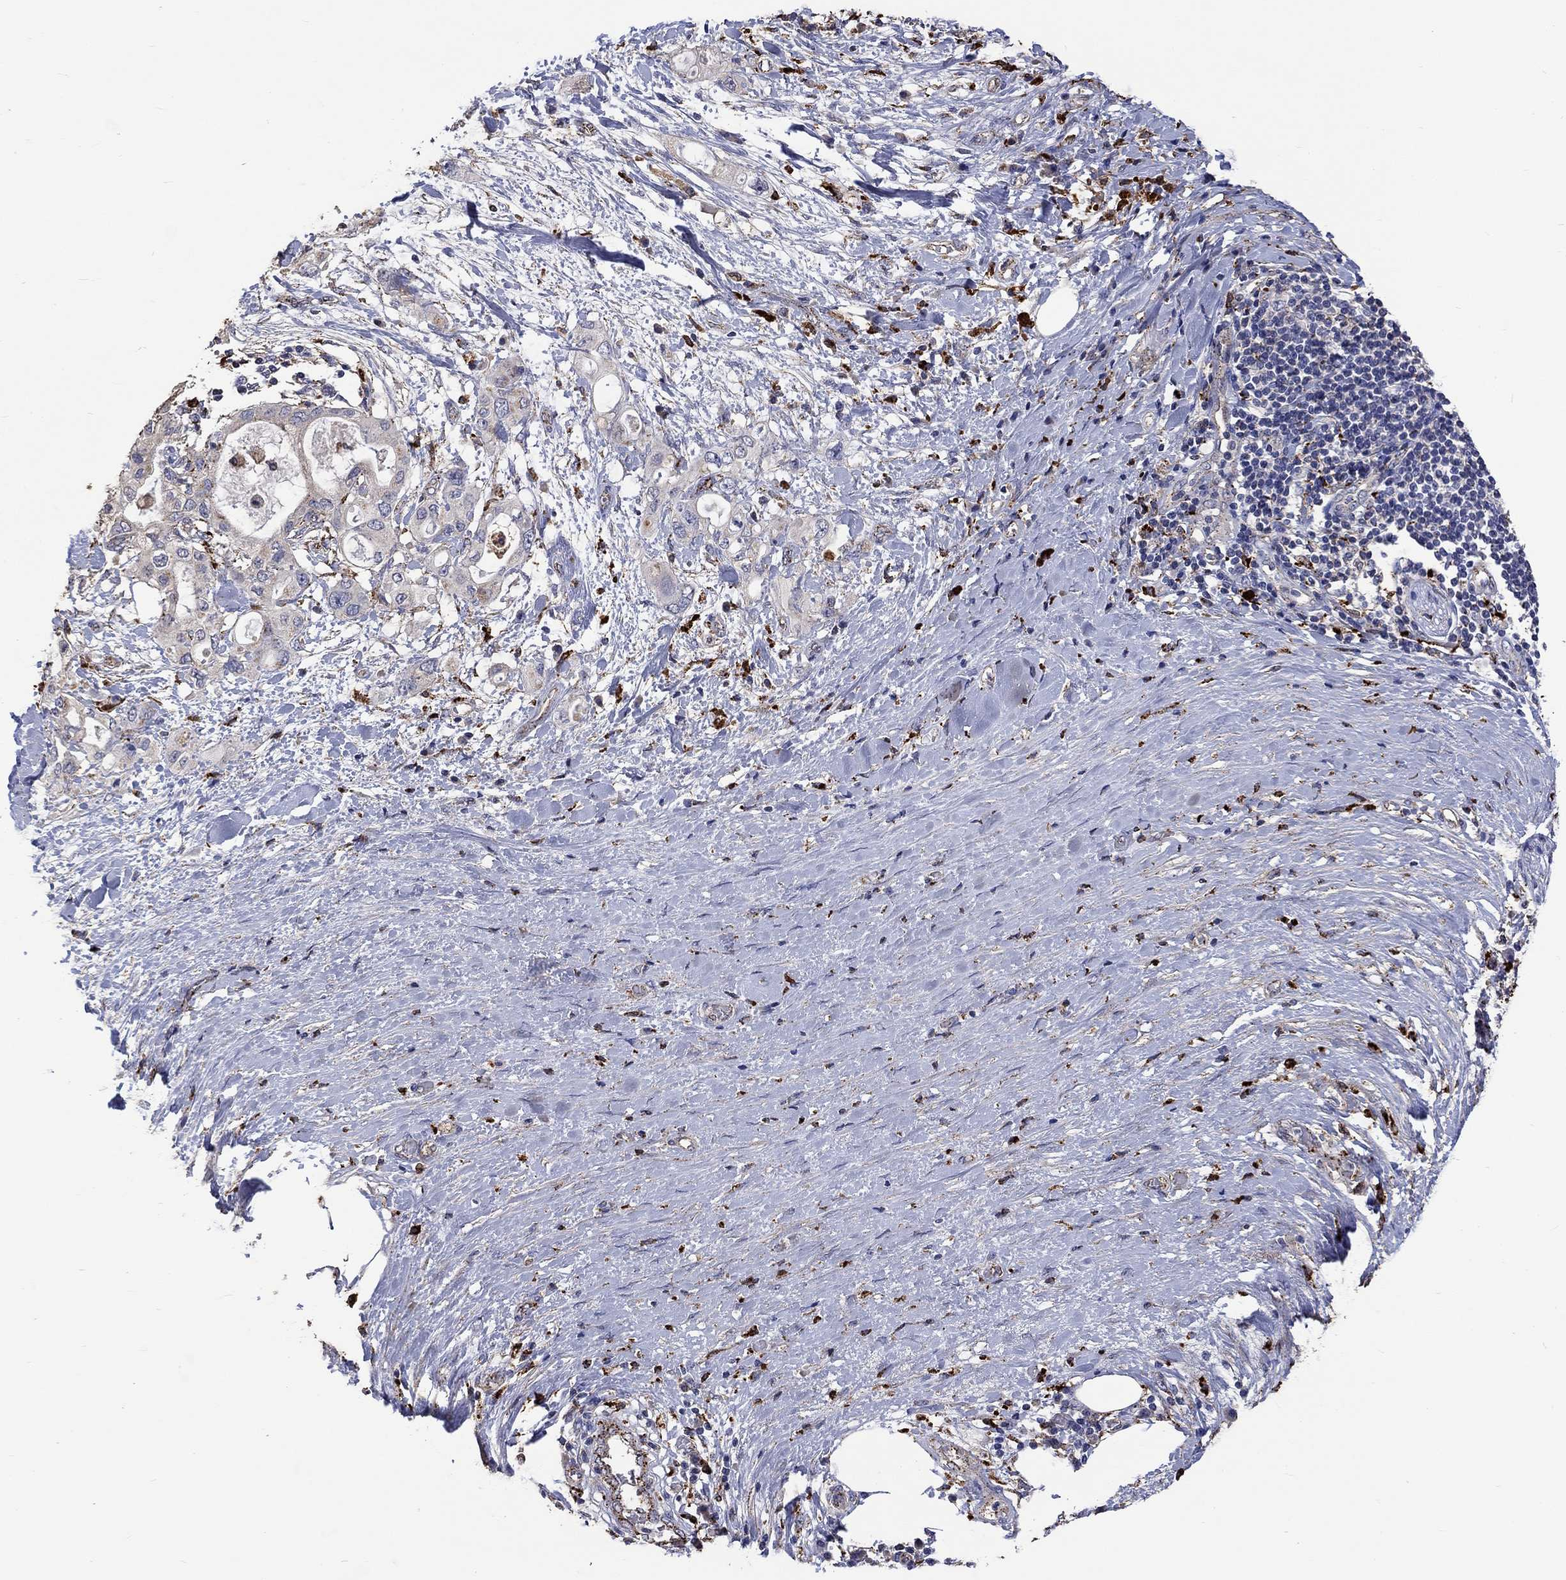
{"staining": {"intensity": "negative", "quantity": "none", "location": "none"}, "tissue": "pancreatic cancer", "cell_type": "Tumor cells", "image_type": "cancer", "snomed": [{"axis": "morphology", "description": "Adenocarcinoma, NOS"}, {"axis": "topography", "description": "Pancreas"}], "caption": "Pancreatic cancer (adenocarcinoma) stained for a protein using immunohistochemistry (IHC) displays no staining tumor cells.", "gene": "CTSB", "patient": {"sex": "female", "age": 56}}